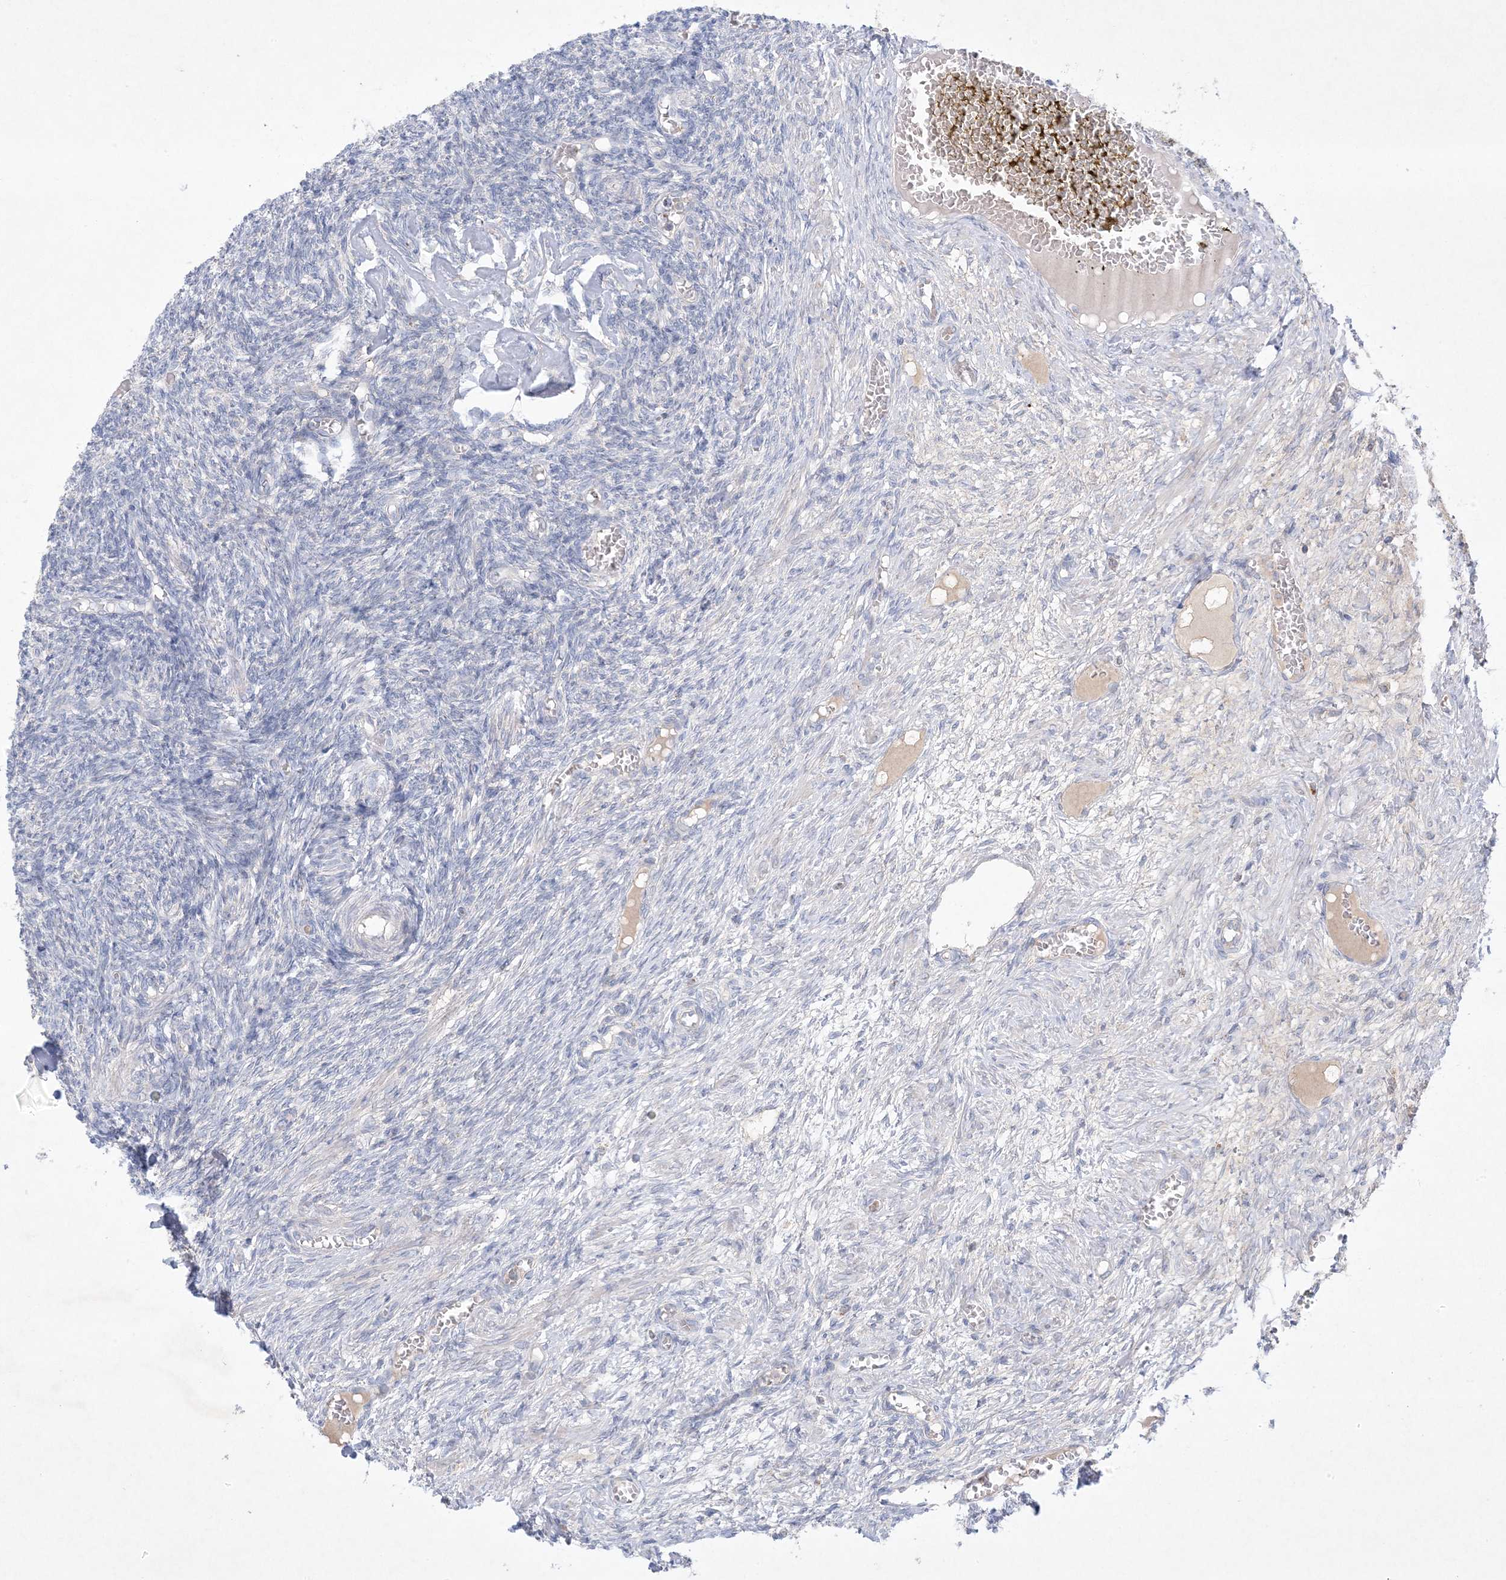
{"staining": {"intensity": "negative", "quantity": "none", "location": "none"}, "tissue": "ovary", "cell_type": "Ovarian stroma cells", "image_type": "normal", "snomed": [{"axis": "morphology", "description": "Normal tissue, NOS"}, {"axis": "topography", "description": "Ovary"}], "caption": "IHC histopathology image of unremarkable human ovary stained for a protein (brown), which shows no positivity in ovarian stroma cells.", "gene": "KCTD6", "patient": {"sex": "female", "age": 27}}